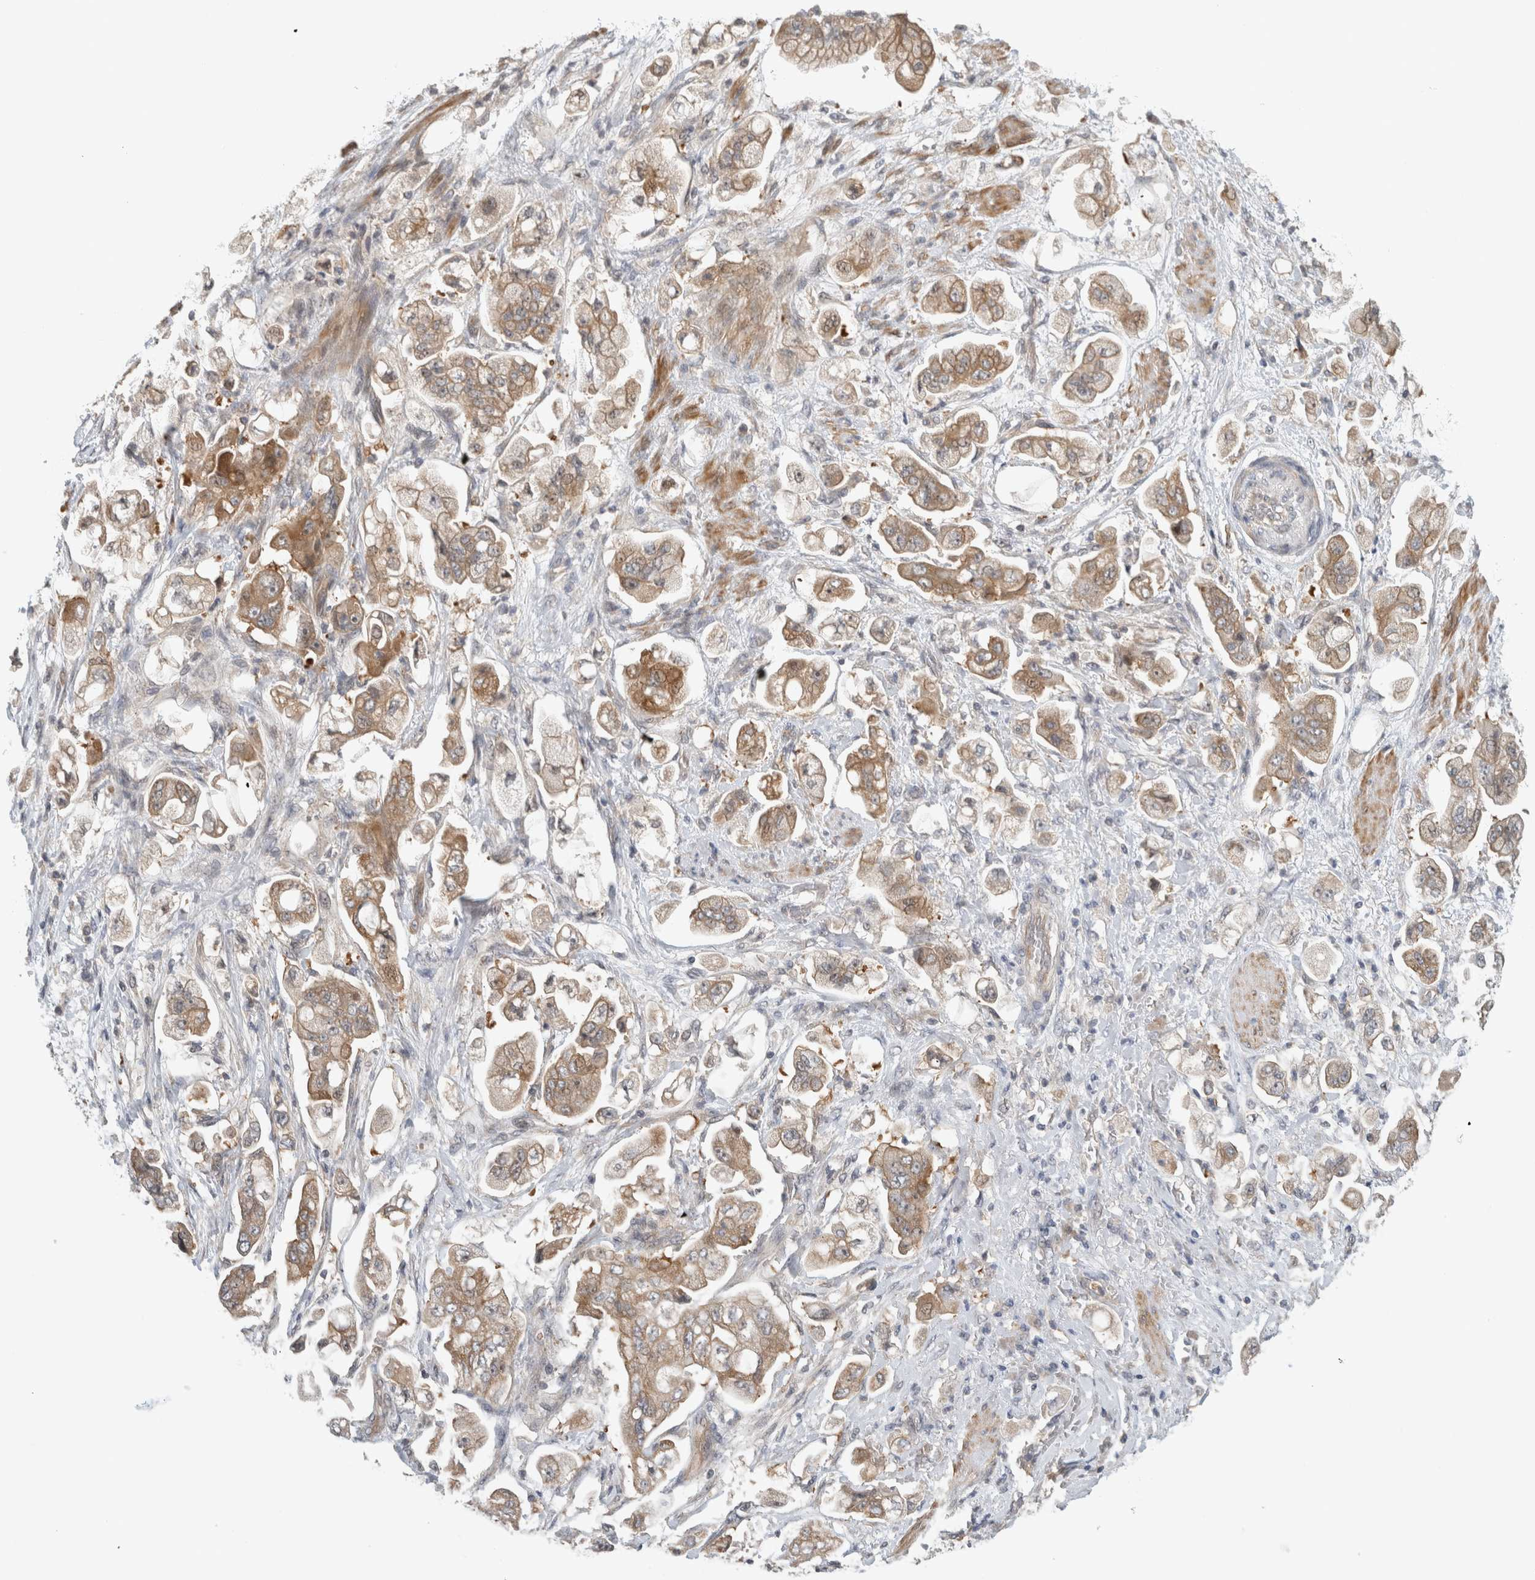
{"staining": {"intensity": "moderate", "quantity": ">75%", "location": "cytoplasmic/membranous"}, "tissue": "stomach cancer", "cell_type": "Tumor cells", "image_type": "cancer", "snomed": [{"axis": "morphology", "description": "Adenocarcinoma, NOS"}, {"axis": "topography", "description": "Stomach"}], "caption": "Adenocarcinoma (stomach) stained with a protein marker displays moderate staining in tumor cells.", "gene": "ERCC6L2", "patient": {"sex": "male", "age": 62}}